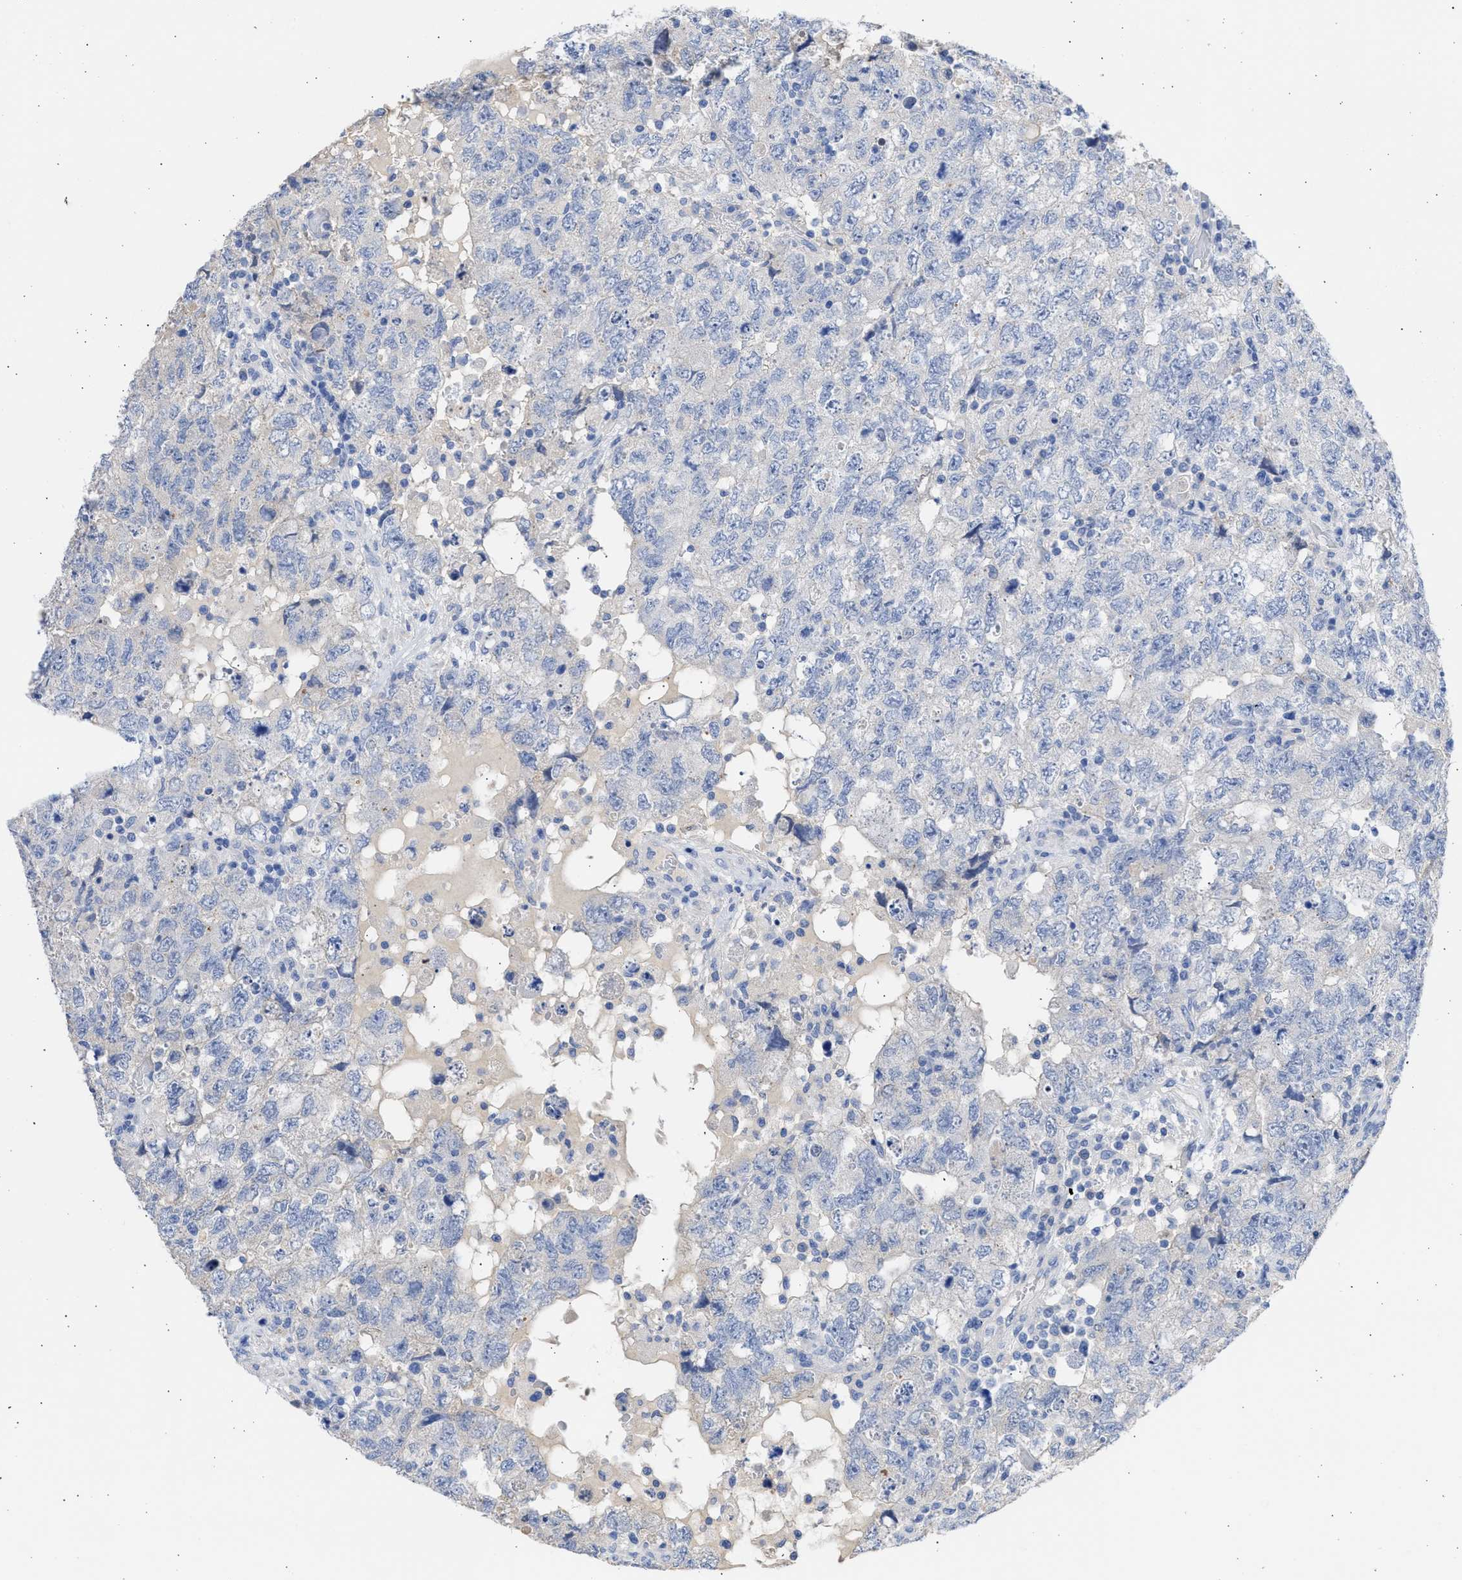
{"staining": {"intensity": "negative", "quantity": "none", "location": "none"}, "tissue": "testis cancer", "cell_type": "Tumor cells", "image_type": "cancer", "snomed": [{"axis": "morphology", "description": "Seminoma, NOS"}, {"axis": "topography", "description": "Testis"}], "caption": "DAB immunohistochemical staining of human testis cancer reveals no significant expression in tumor cells. The staining was performed using DAB (3,3'-diaminobenzidine) to visualize the protein expression in brown, while the nuclei were stained in blue with hematoxylin (Magnification: 20x).", "gene": "RSPH1", "patient": {"sex": "male", "age": 22}}